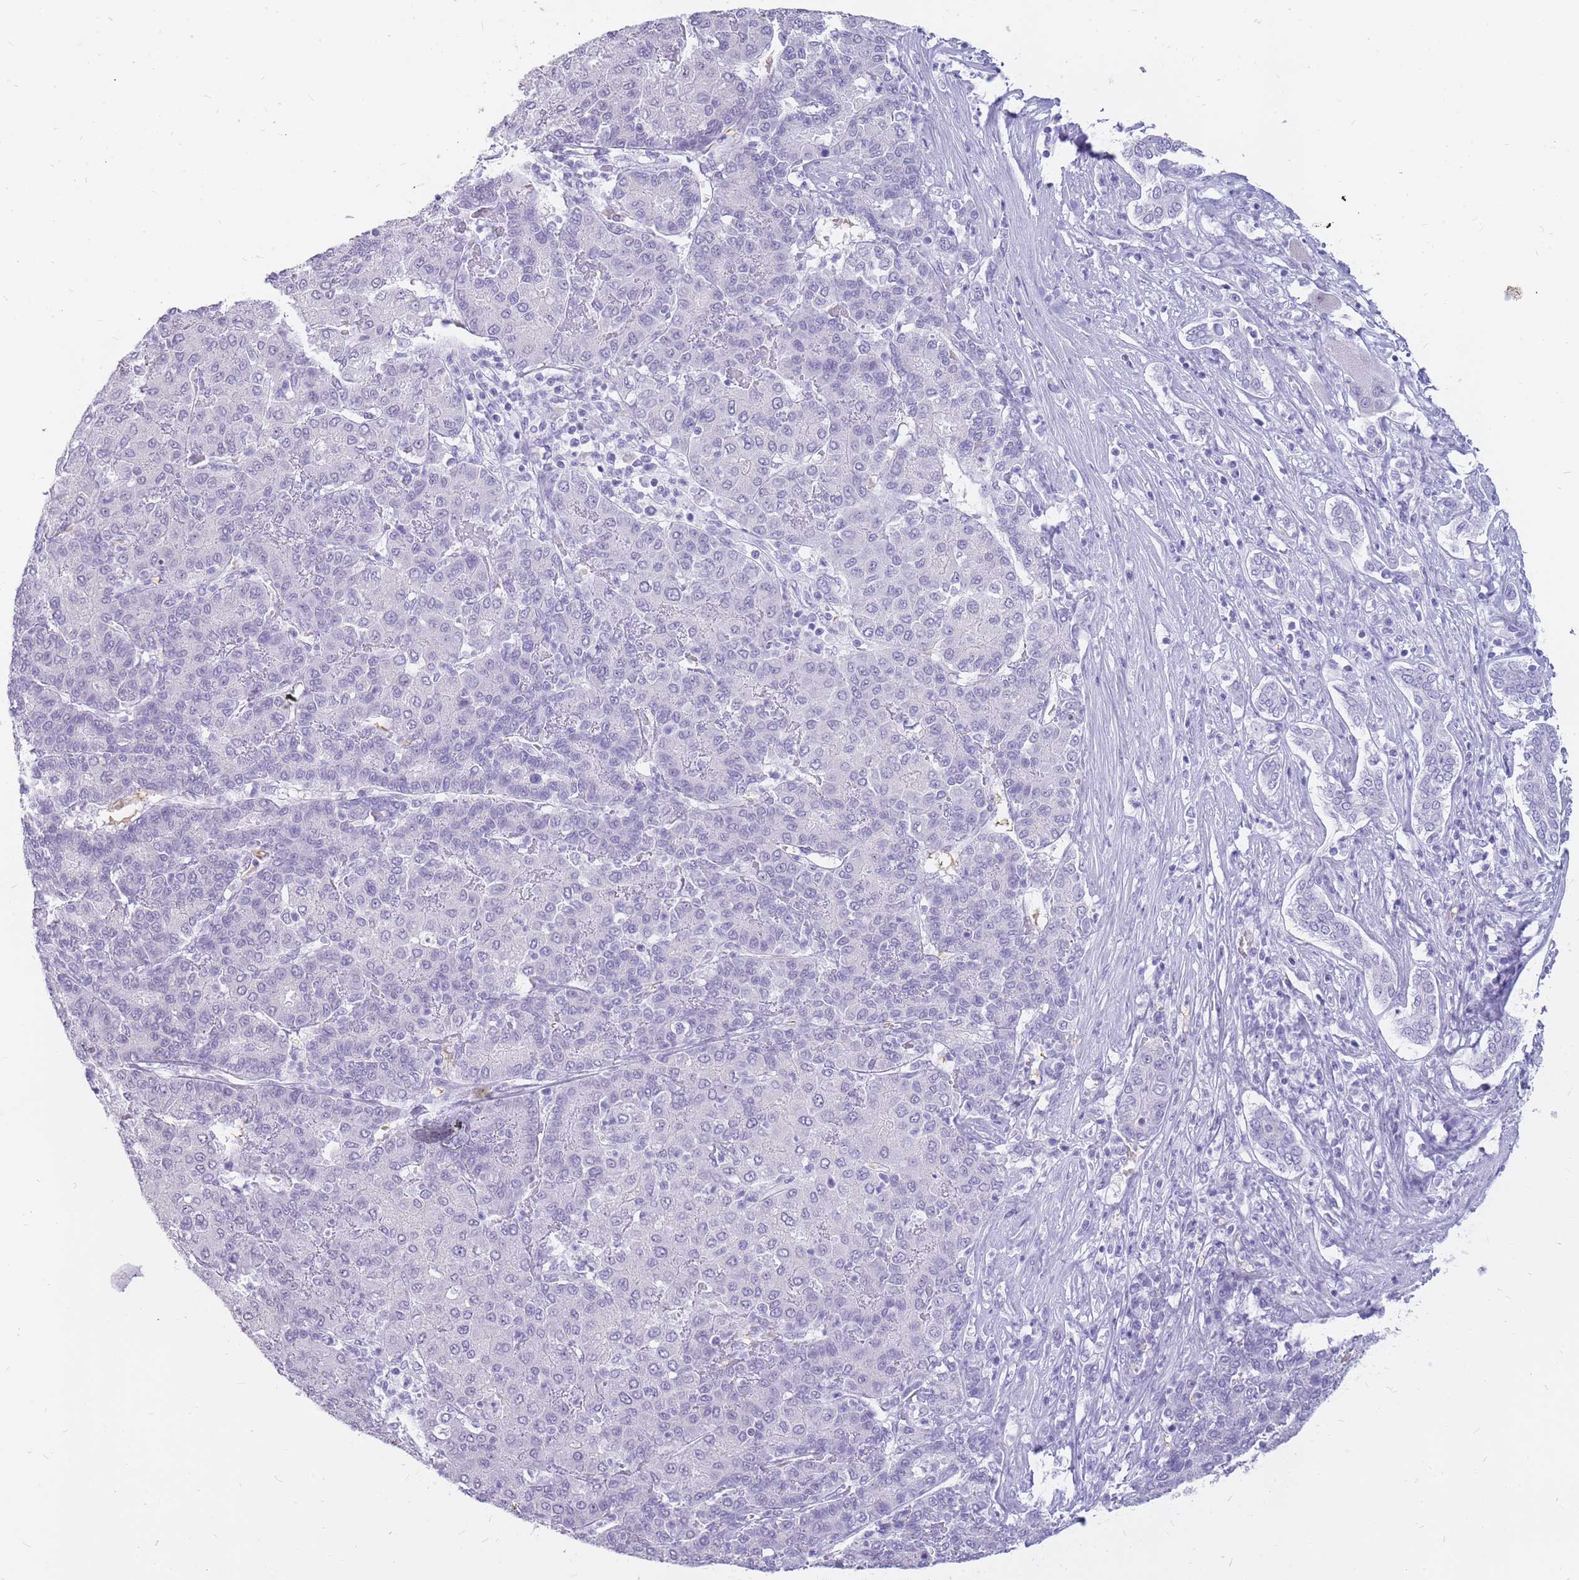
{"staining": {"intensity": "negative", "quantity": "none", "location": "none"}, "tissue": "liver cancer", "cell_type": "Tumor cells", "image_type": "cancer", "snomed": [{"axis": "morphology", "description": "Carcinoma, Hepatocellular, NOS"}, {"axis": "topography", "description": "Liver"}], "caption": "A photomicrograph of human hepatocellular carcinoma (liver) is negative for staining in tumor cells.", "gene": "INS", "patient": {"sex": "male", "age": 65}}